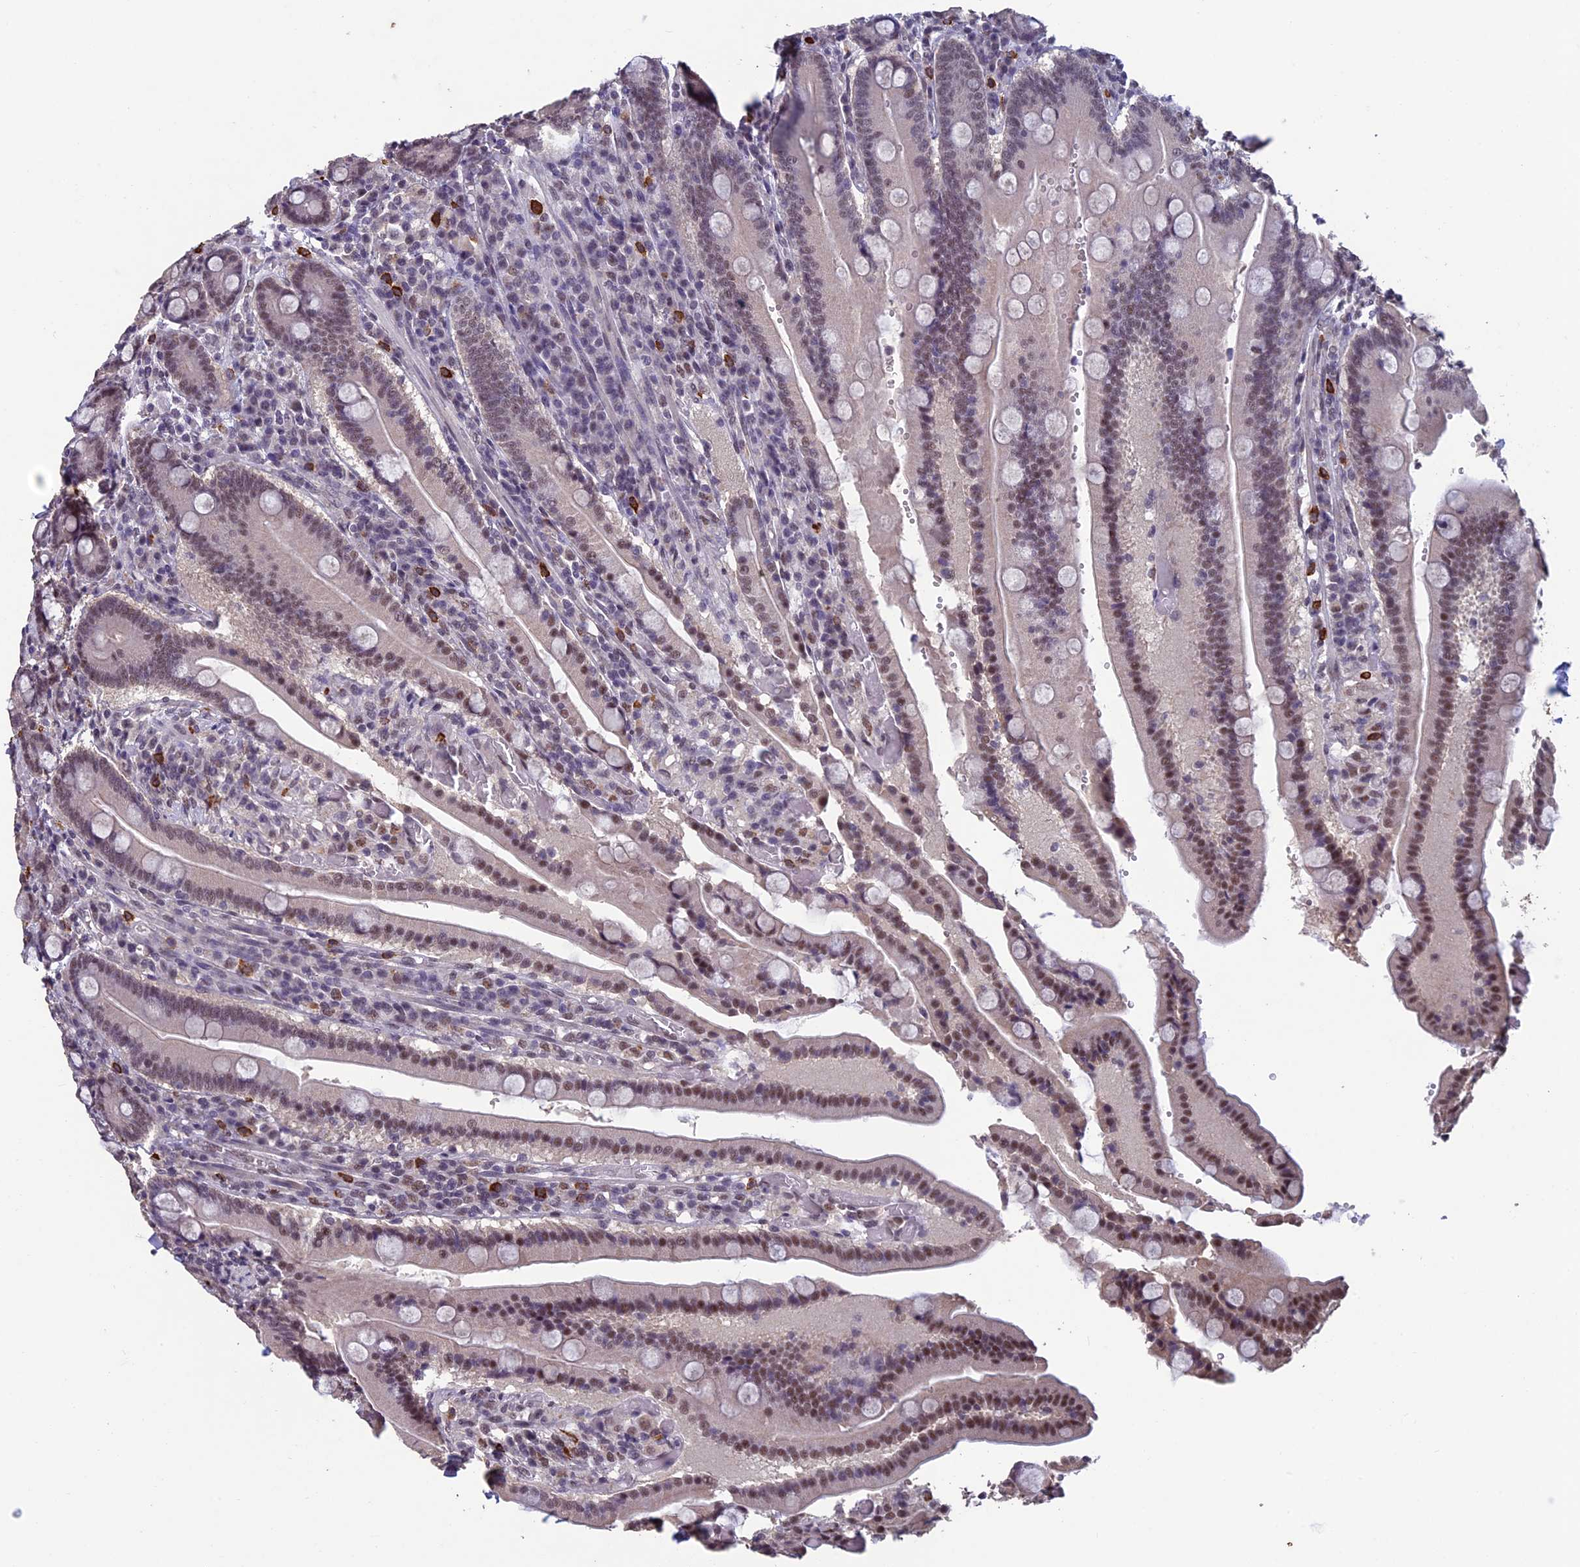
{"staining": {"intensity": "moderate", "quantity": ">75%", "location": "nuclear"}, "tissue": "duodenum", "cell_type": "Glandular cells", "image_type": "normal", "snomed": [{"axis": "morphology", "description": "Normal tissue, NOS"}, {"axis": "topography", "description": "Duodenum"}], "caption": "Immunohistochemistry image of benign duodenum: duodenum stained using immunohistochemistry (IHC) displays medium levels of moderate protein expression localized specifically in the nuclear of glandular cells, appearing as a nuclear brown color.", "gene": "RNF40", "patient": {"sex": "female", "age": 62}}